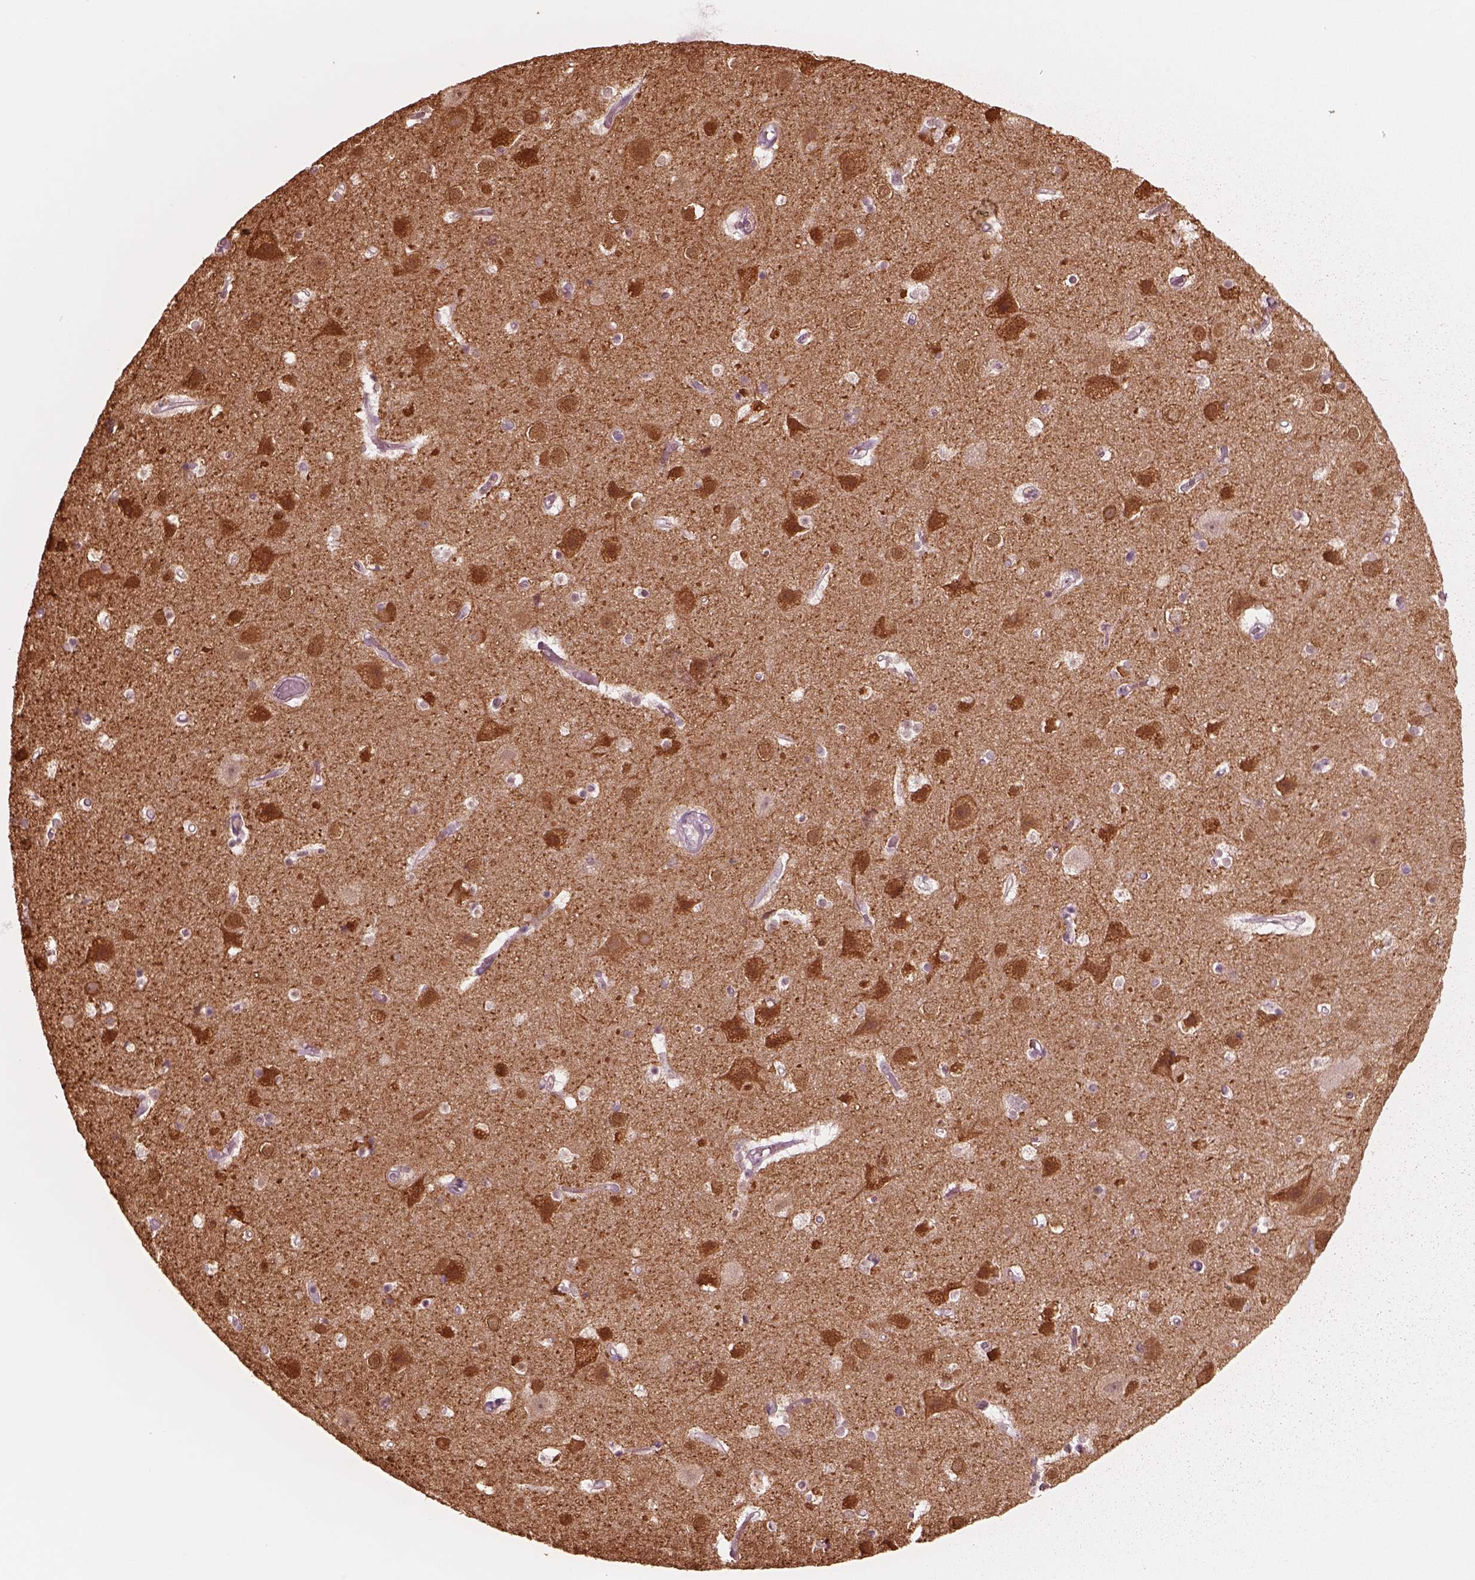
{"staining": {"intensity": "negative", "quantity": "none", "location": "none"}, "tissue": "cerebral cortex", "cell_type": "Endothelial cells", "image_type": "normal", "snomed": [{"axis": "morphology", "description": "Normal tissue, NOS"}, {"axis": "topography", "description": "Cerebral cortex"}], "caption": "Image shows no protein staining in endothelial cells of unremarkable cerebral cortex. The staining was performed using DAB (3,3'-diaminobenzidine) to visualize the protein expression in brown, while the nuclei were stained in blue with hematoxylin (Magnification: 20x).", "gene": "GPRIN1", "patient": {"sex": "female", "age": 52}}